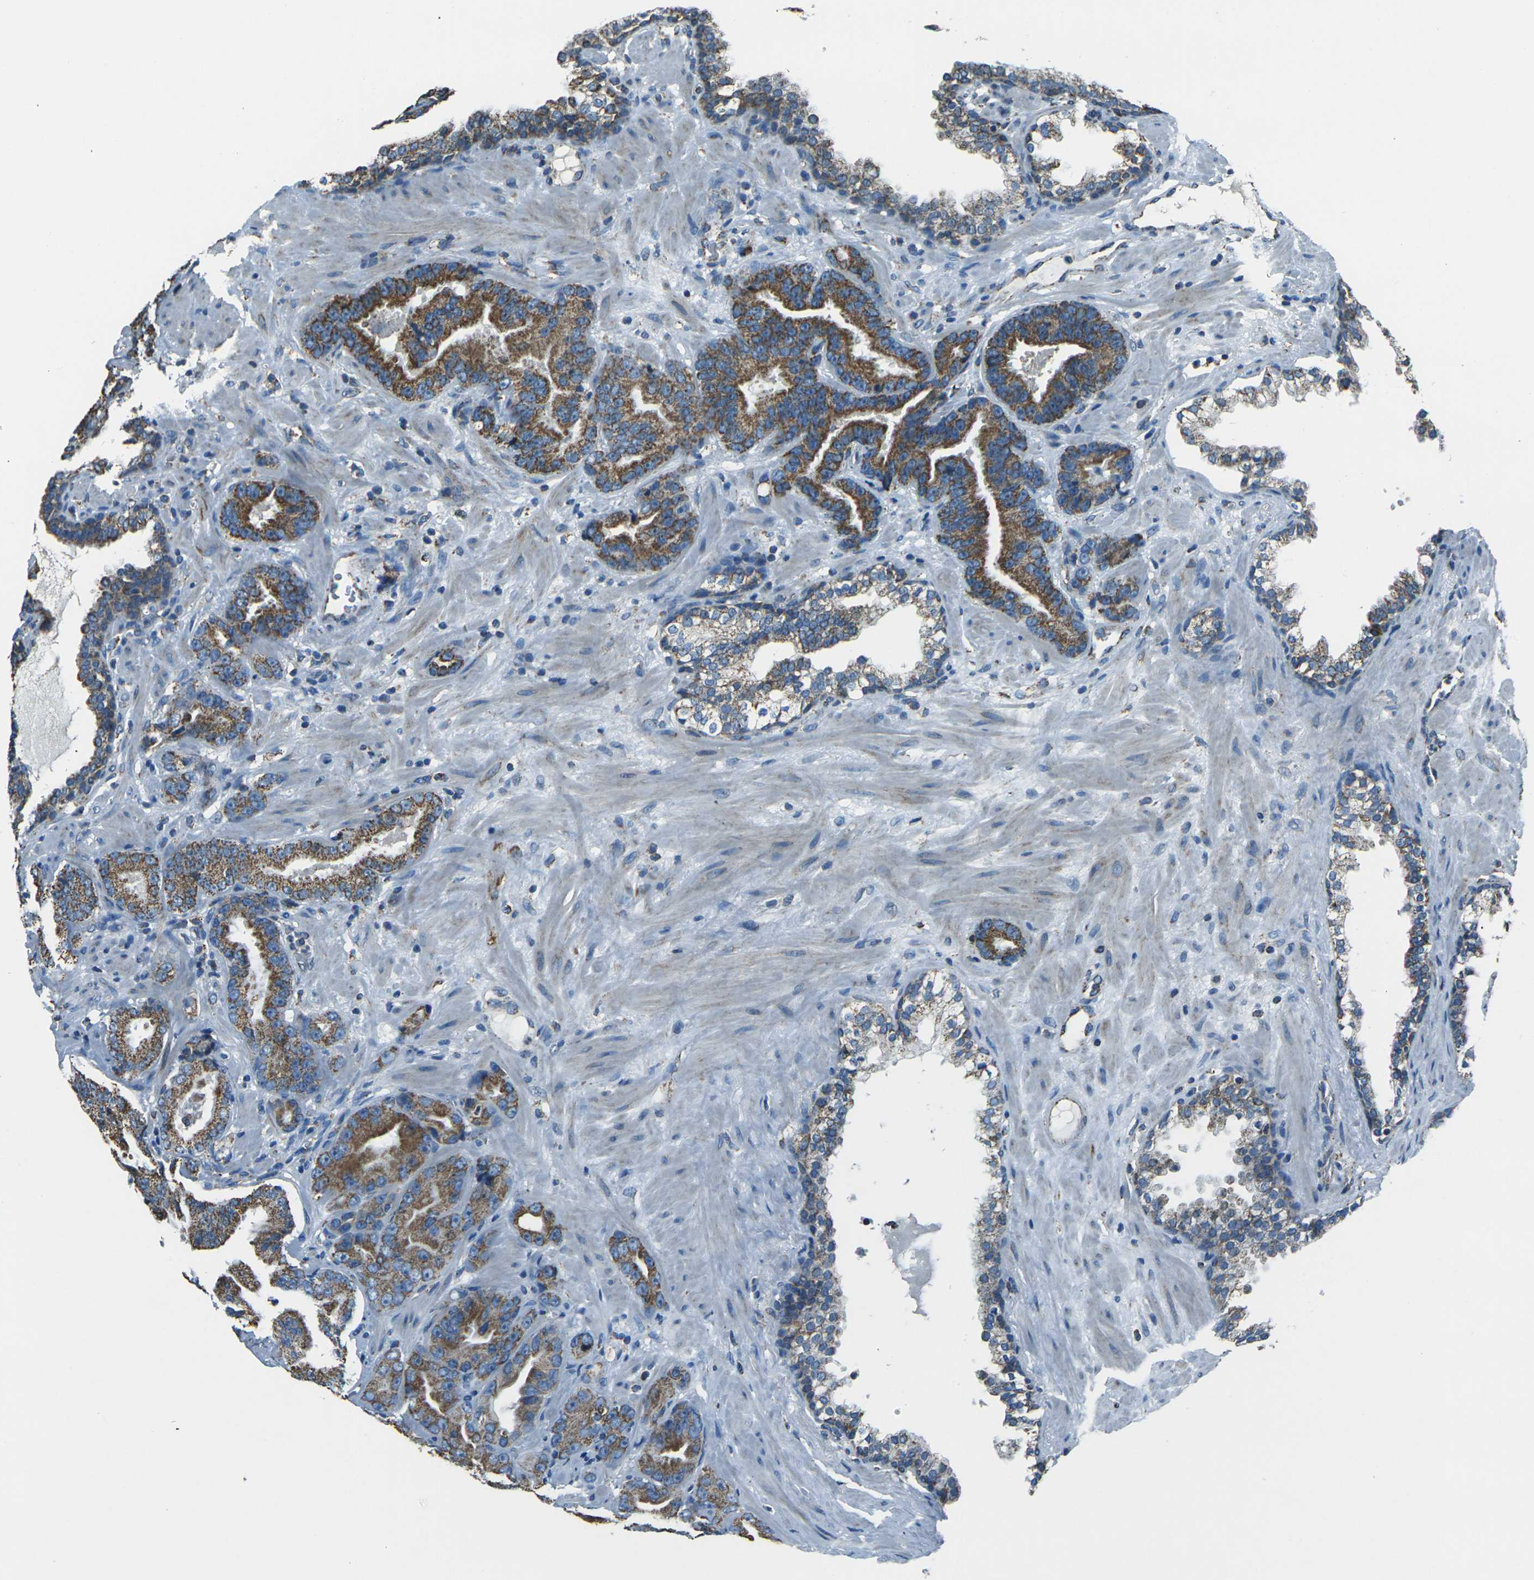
{"staining": {"intensity": "moderate", "quantity": ">75%", "location": "cytoplasmic/membranous"}, "tissue": "prostate cancer", "cell_type": "Tumor cells", "image_type": "cancer", "snomed": [{"axis": "morphology", "description": "Adenocarcinoma, Low grade"}, {"axis": "topography", "description": "Prostate"}], "caption": "Prostate cancer (low-grade adenocarcinoma) stained with IHC shows moderate cytoplasmic/membranous positivity in about >75% of tumor cells.", "gene": "IRF3", "patient": {"sex": "male", "age": 59}}